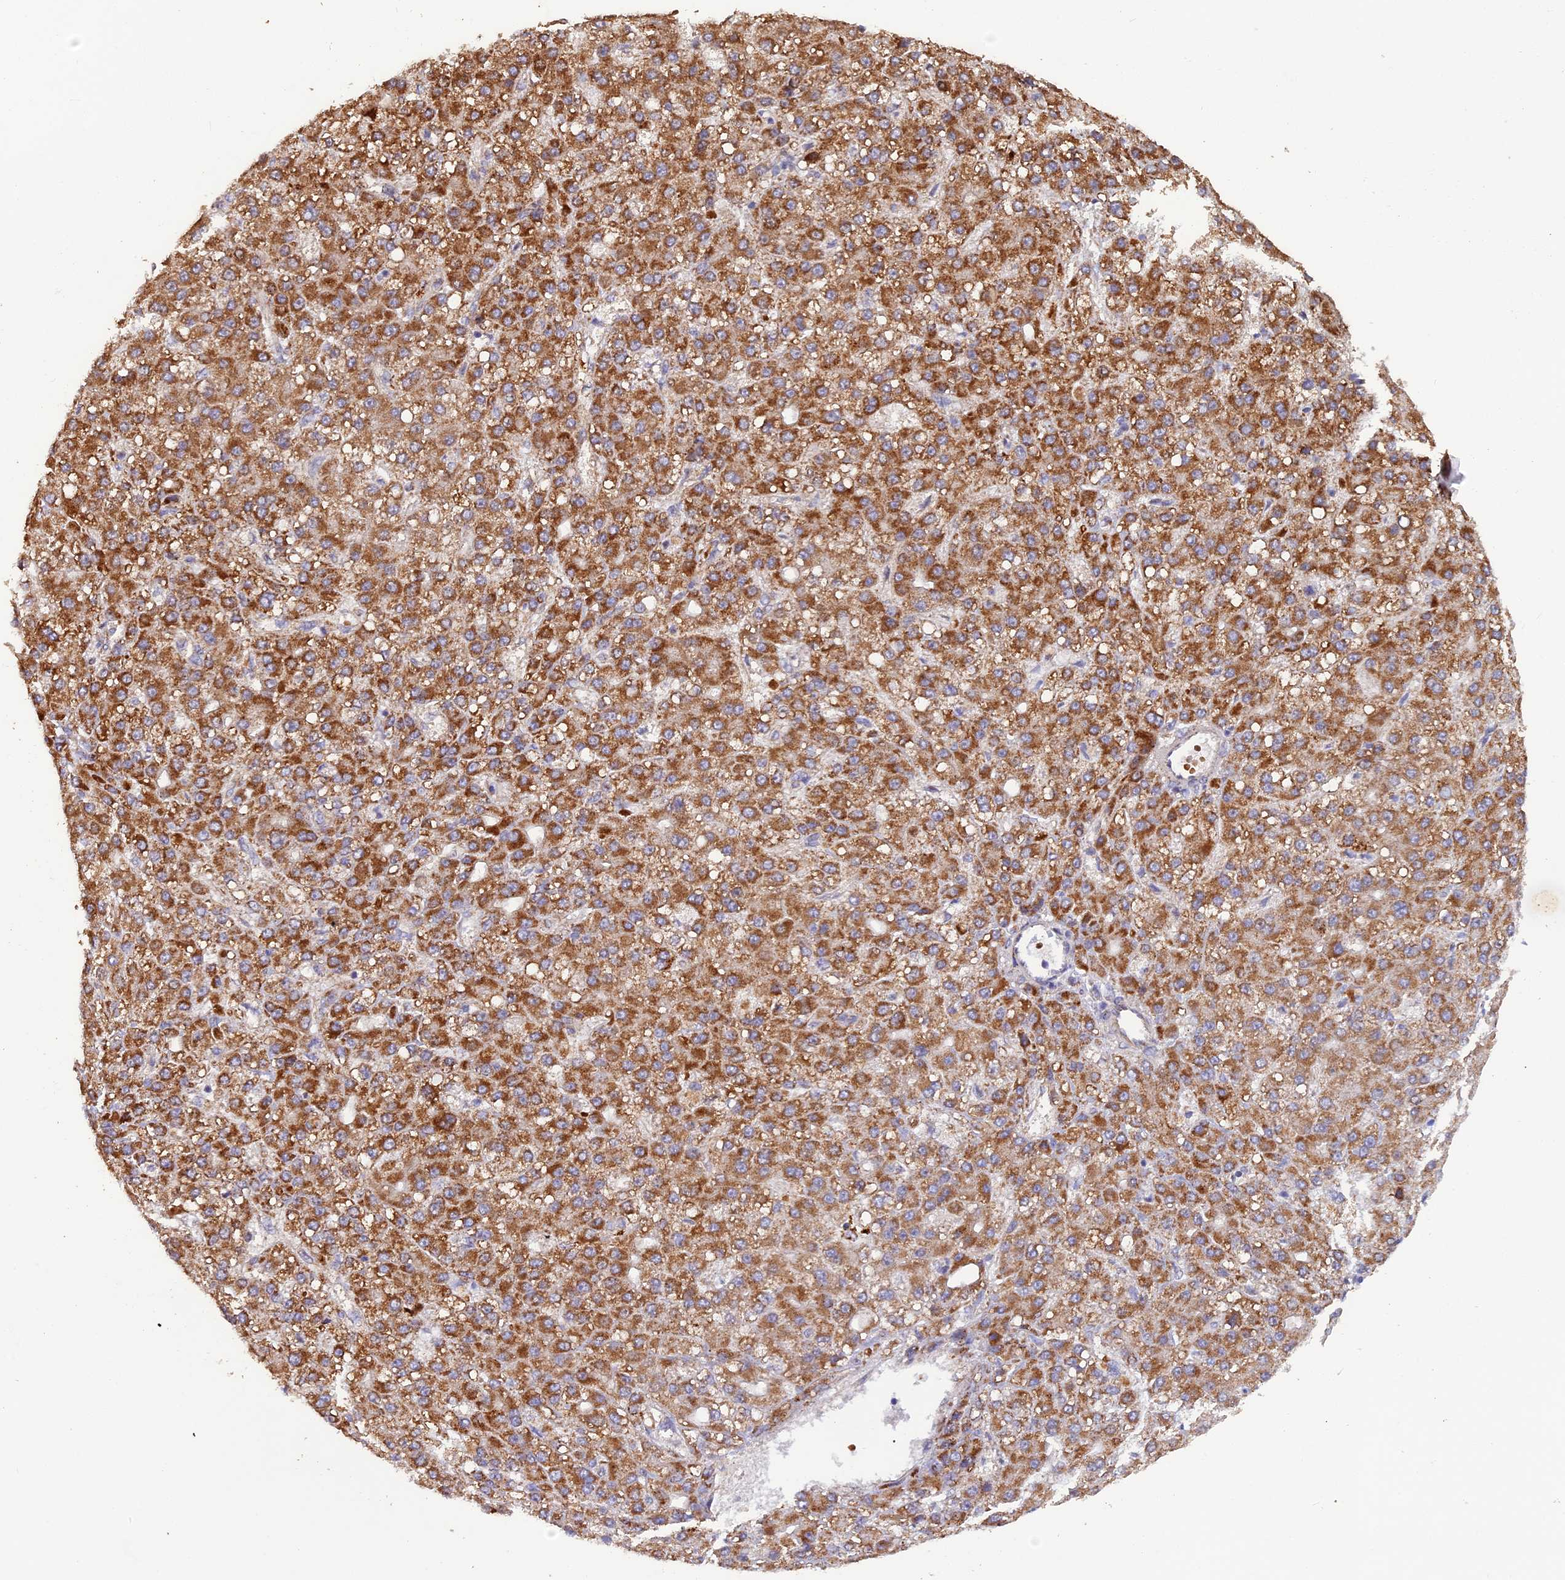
{"staining": {"intensity": "moderate", "quantity": ">75%", "location": "cytoplasmic/membranous"}, "tissue": "liver cancer", "cell_type": "Tumor cells", "image_type": "cancer", "snomed": [{"axis": "morphology", "description": "Carcinoma, Hepatocellular, NOS"}, {"axis": "topography", "description": "Liver"}], "caption": "The micrograph exhibits a brown stain indicating the presence of a protein in the cytoplasmic/membranous of tumor cells in liver hepatocellular carcinoma.", "gene": "DUS3L", "patient": {"sex": "male", "age": 67}}